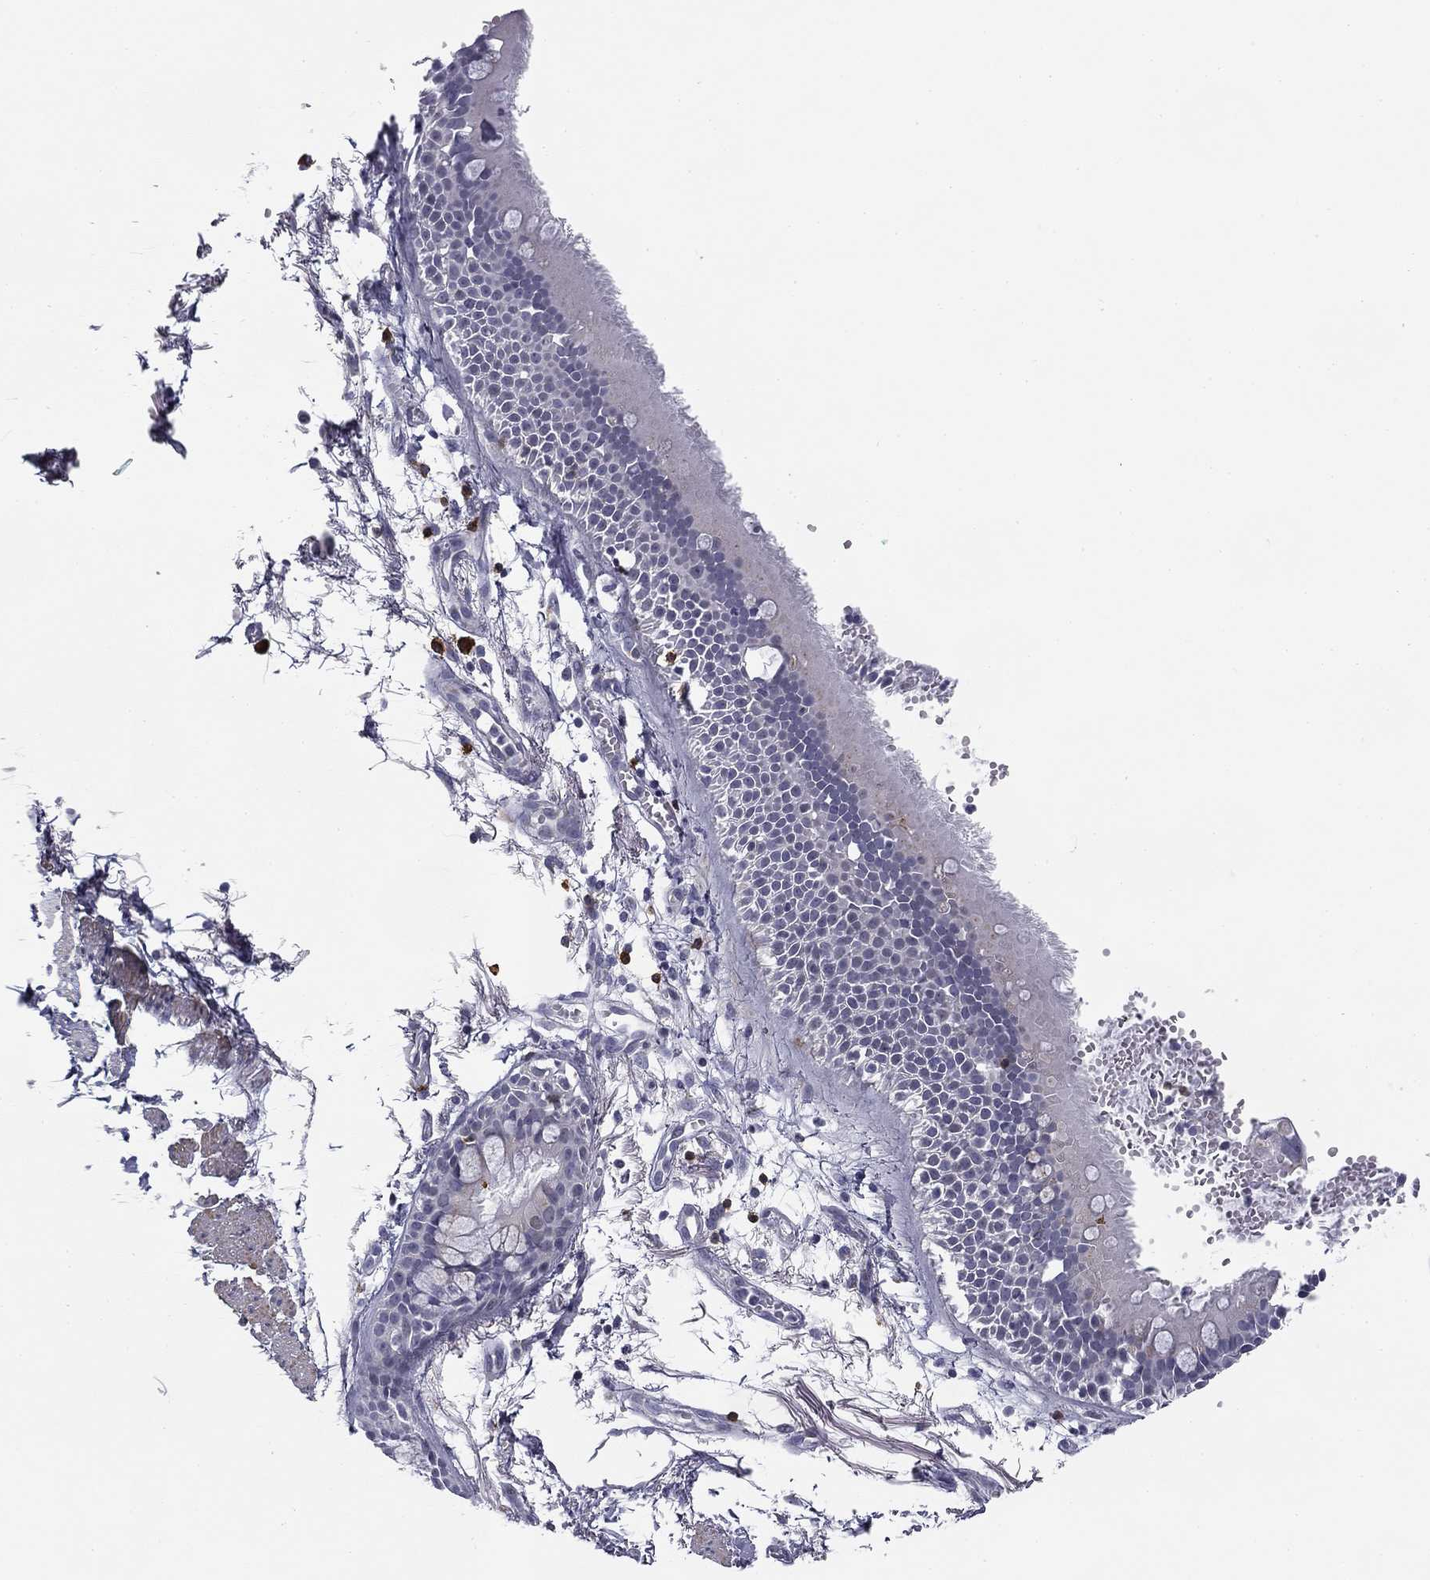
{"staining": {"intensity": "negative", "quantity": "none", "location": "none"}, "tissue": "soft tissue", "cell_type": "Fibroblasts", "image_type": "normal", "snomed": [{"axis": "morphology", "description": "Normal tissue, NOS"}, {"axis": "morphology", "description": "Squamous cell carcinoma, NOS"}, {"axis": "topography", "description": "Cartilage tissue"}, {"axis": "topography", "description": "Lung"}], "caption": "DAB (3,3'-diaminobenzidine) immunohistochemical staining of benign soft tissue reveals no significant positivity in fibroblasts.", "gene": "TRAT1", "patient": {"sex": "male", "age": 66}}